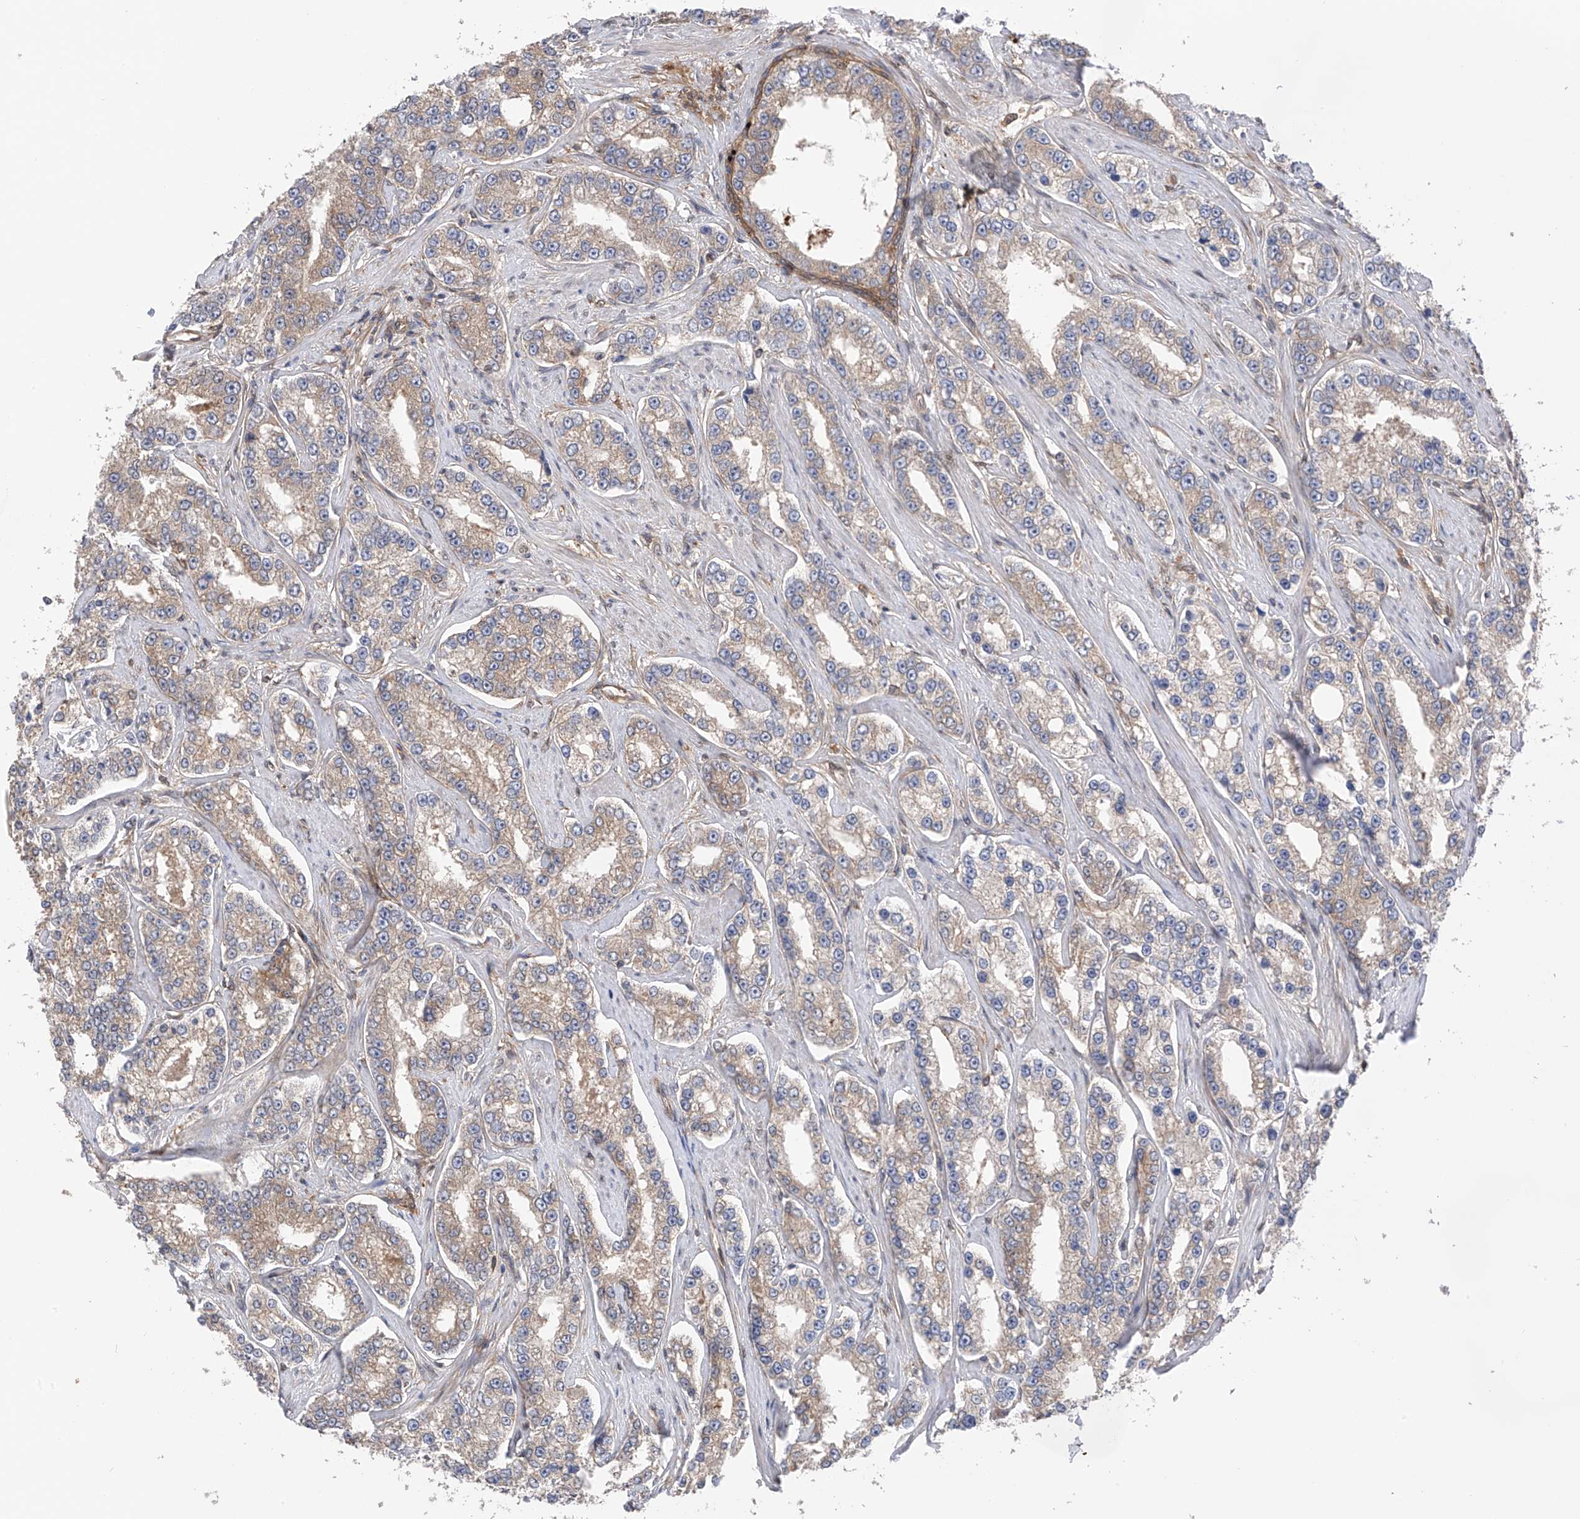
{"staining": {"intensity": "weak", "quantity": "<25%", "location": "cytoplasmic/membranous"}, "tissue": "prostate cancer", "cell_type": "Tumor cells", "image_type": "cancer", "snomed": [{"axis": "morphology", "description": "Normal tissue, NOS"}, {"axis": "morphology", "description": "Adenocarcinoma, High grade"}, {"axis": "topography", "description": "Prostate"}], "caption": "Immunohistochemistry image of prostate cancer stained for a protein (brown), which reveals no expression in tumor cells.", "gene": "CHPF", "patient": {"sex": "male", "age": 83}}